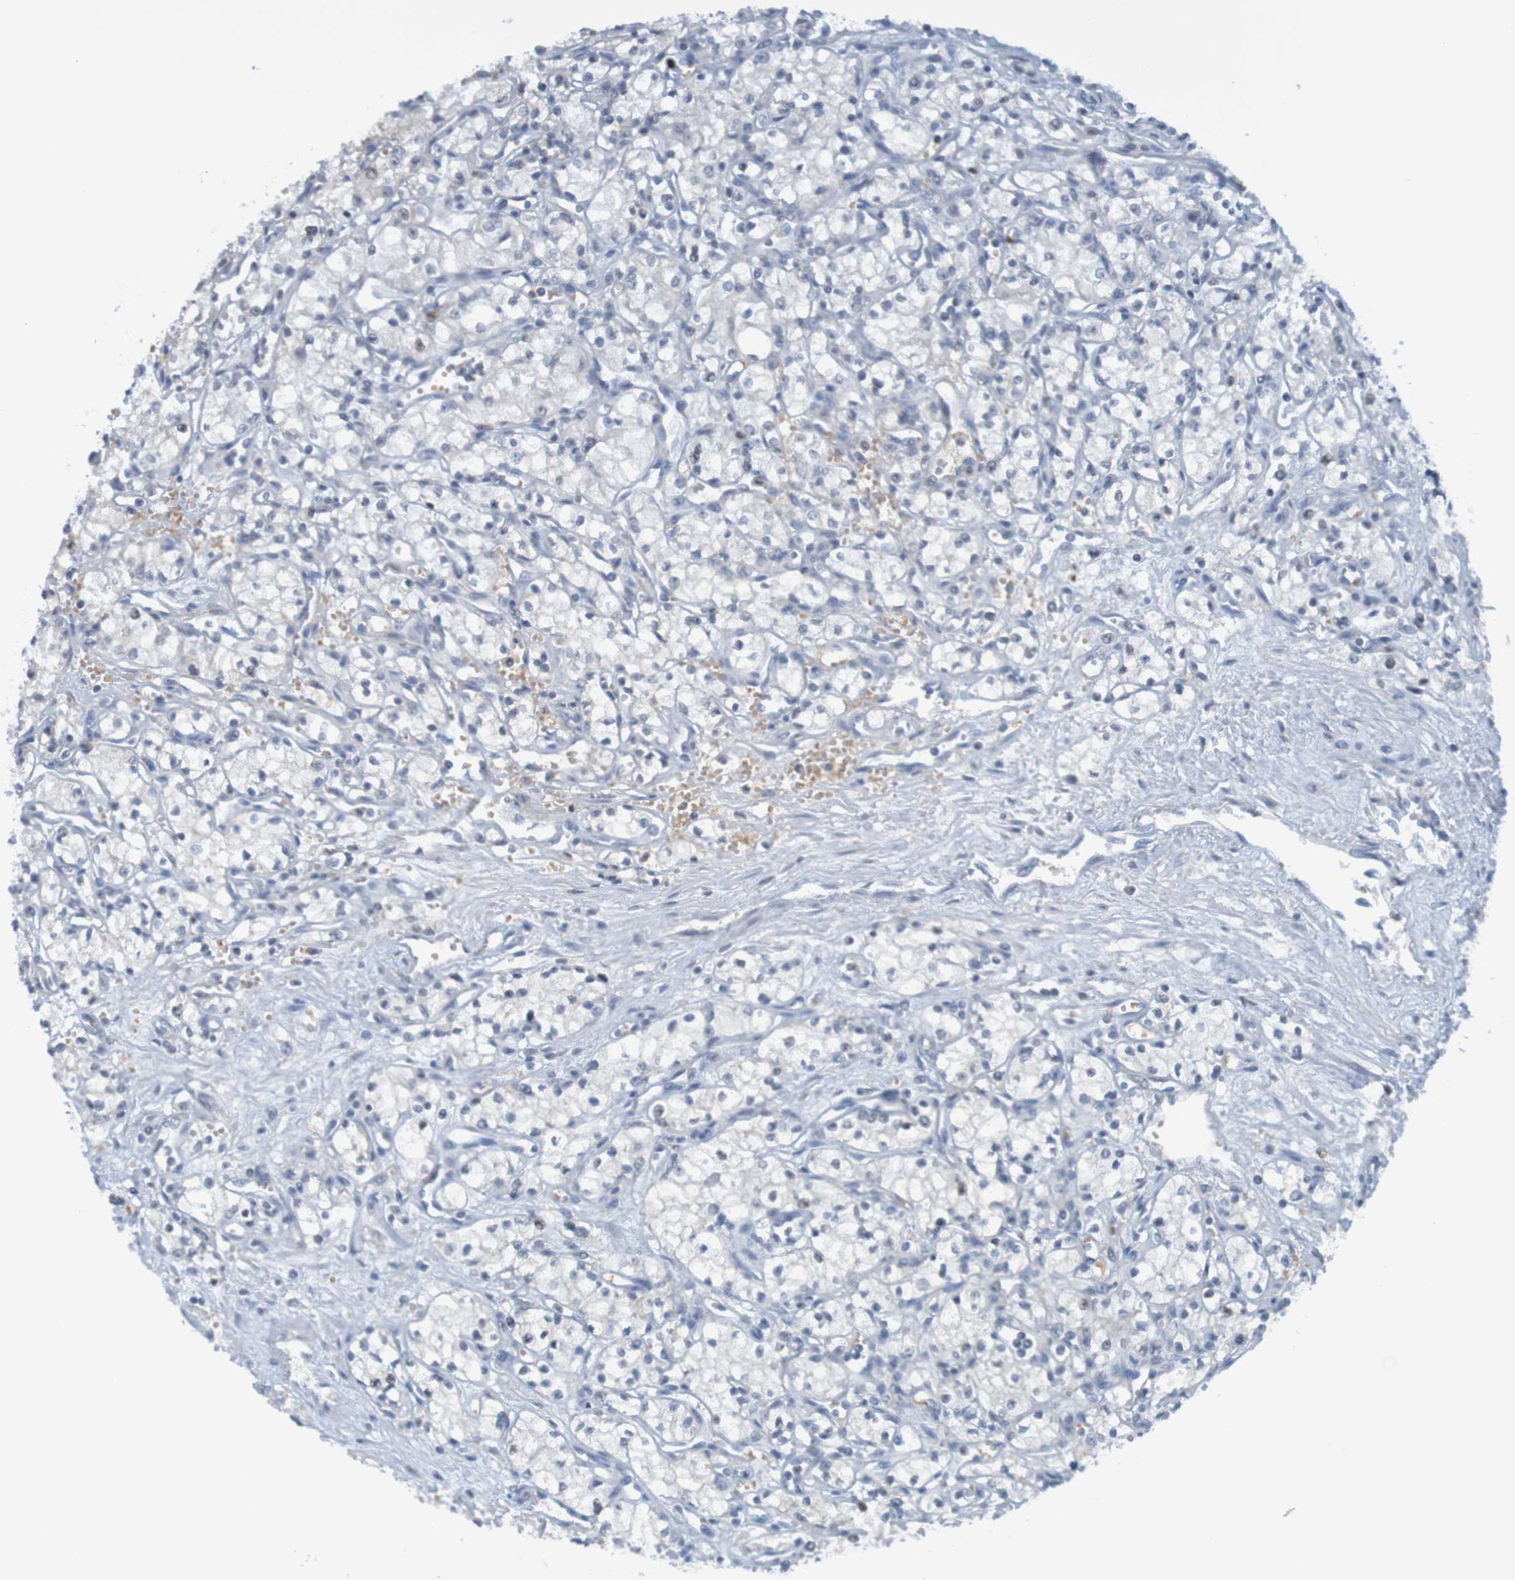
{"staining": {"intensity": "negative", "quantity": "none", "location": "none"}, "tissue": "renal cancer", "cell_type": "Tumor cells", "image_type": "cancer", "snomed": [{"axis": "morphology", "description": "Normal tissue, NOS"}, {"axis": "morphology", "description": "Adenocarcinoma, NOS"}, {"axis": "topography", "description": "Kidney"}], "caption": "The histopathology image demonstrates no staining of tumor cells in adenocarcinoma (renal).", "gene": "USP36", "patient": {"sex": "male", "age": 59}}